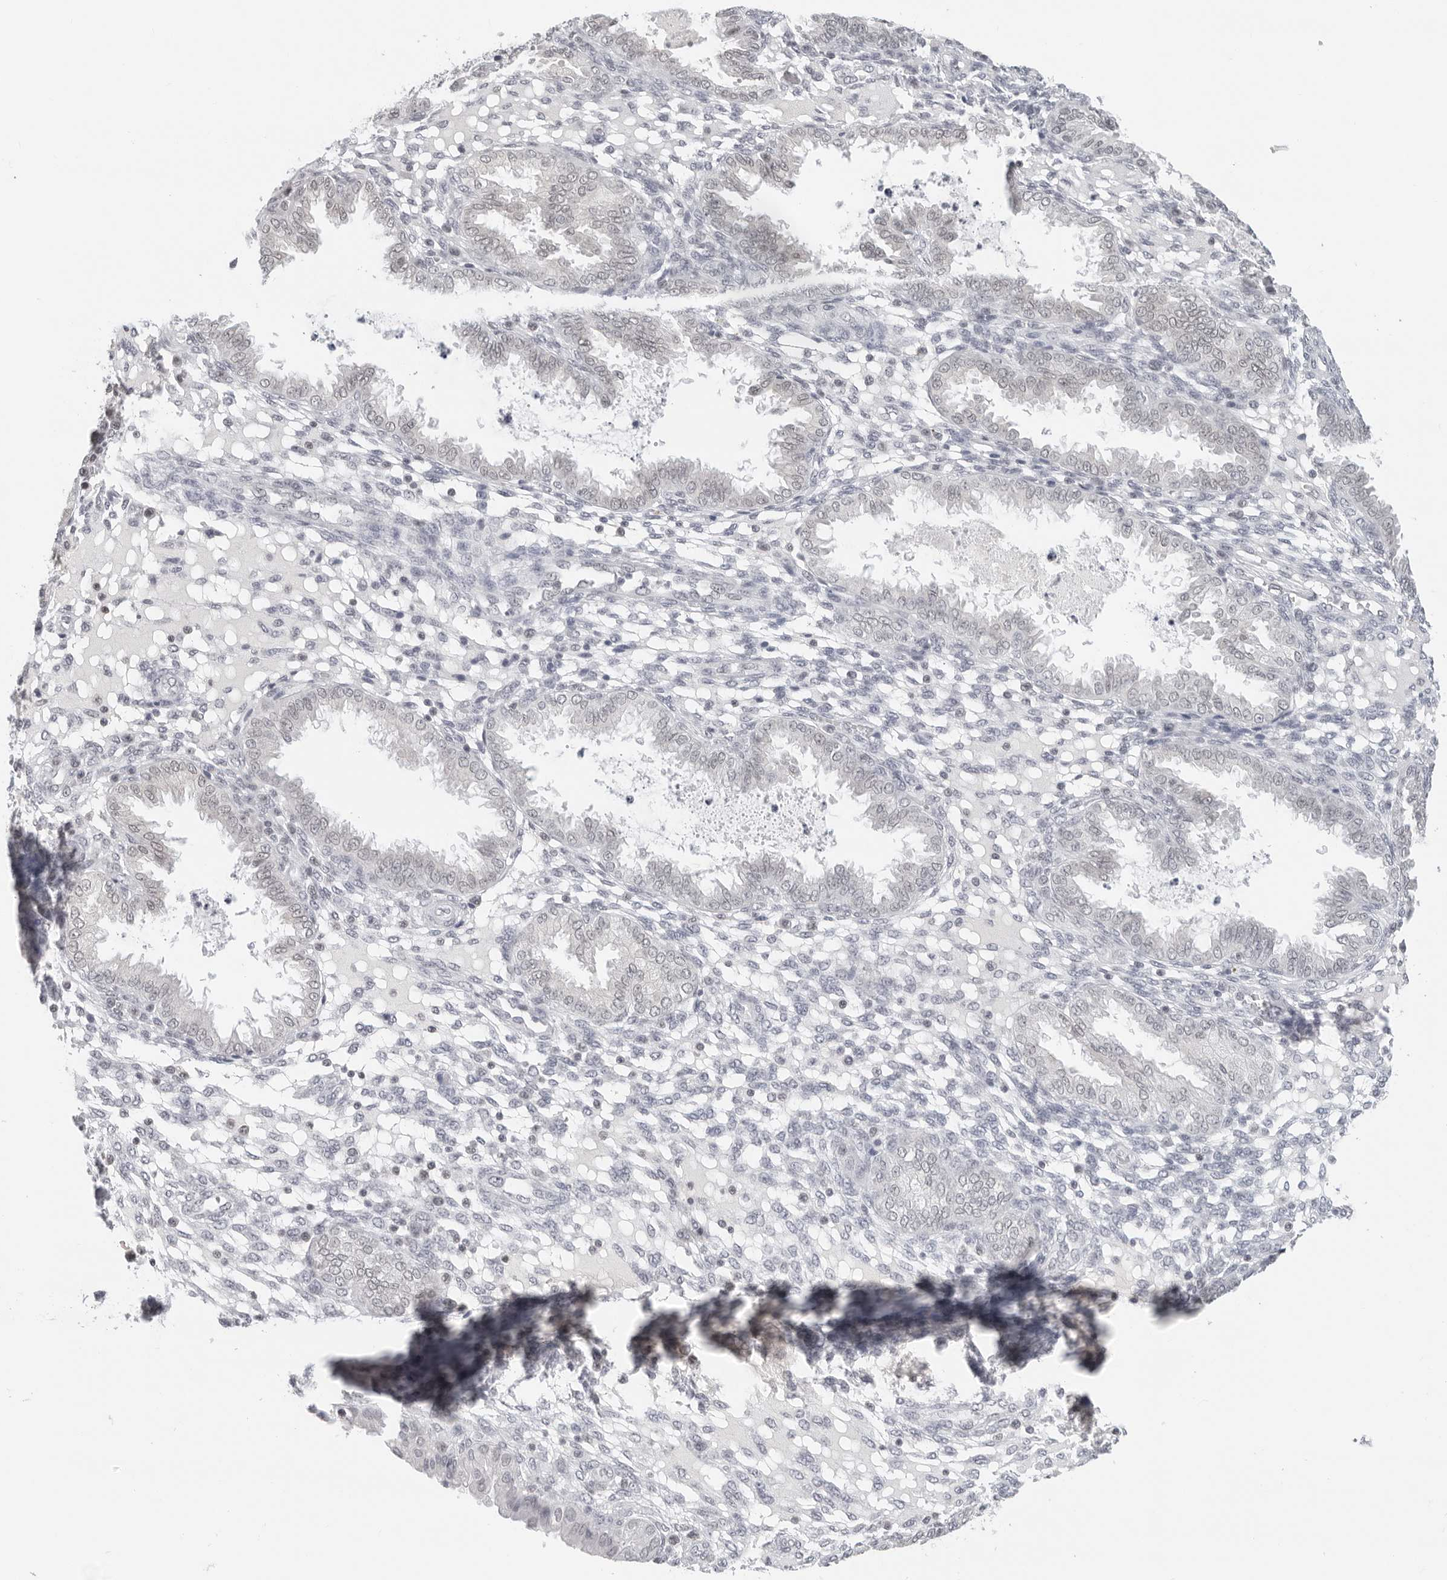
{"staining": {"intensity": "negative", "quantity": "none", "location": "none"}, "tissue": "endometrium", "cell_type": "Cells in endometrial stroma", "image_type": "normal", "snomed": [{"axis": "morphology", "description": "Normal tissue, NOS"}, {"axis": "topography", "description": "Endometrium"}], "caption": "DAB (3,3'-diaminobenzidine) immunohistochemical staining of benign endometrium displays no significant expression in cells in endometrial stroma.", "gene": "FLG2", "patient": {"sex": "female", "age": 33}}